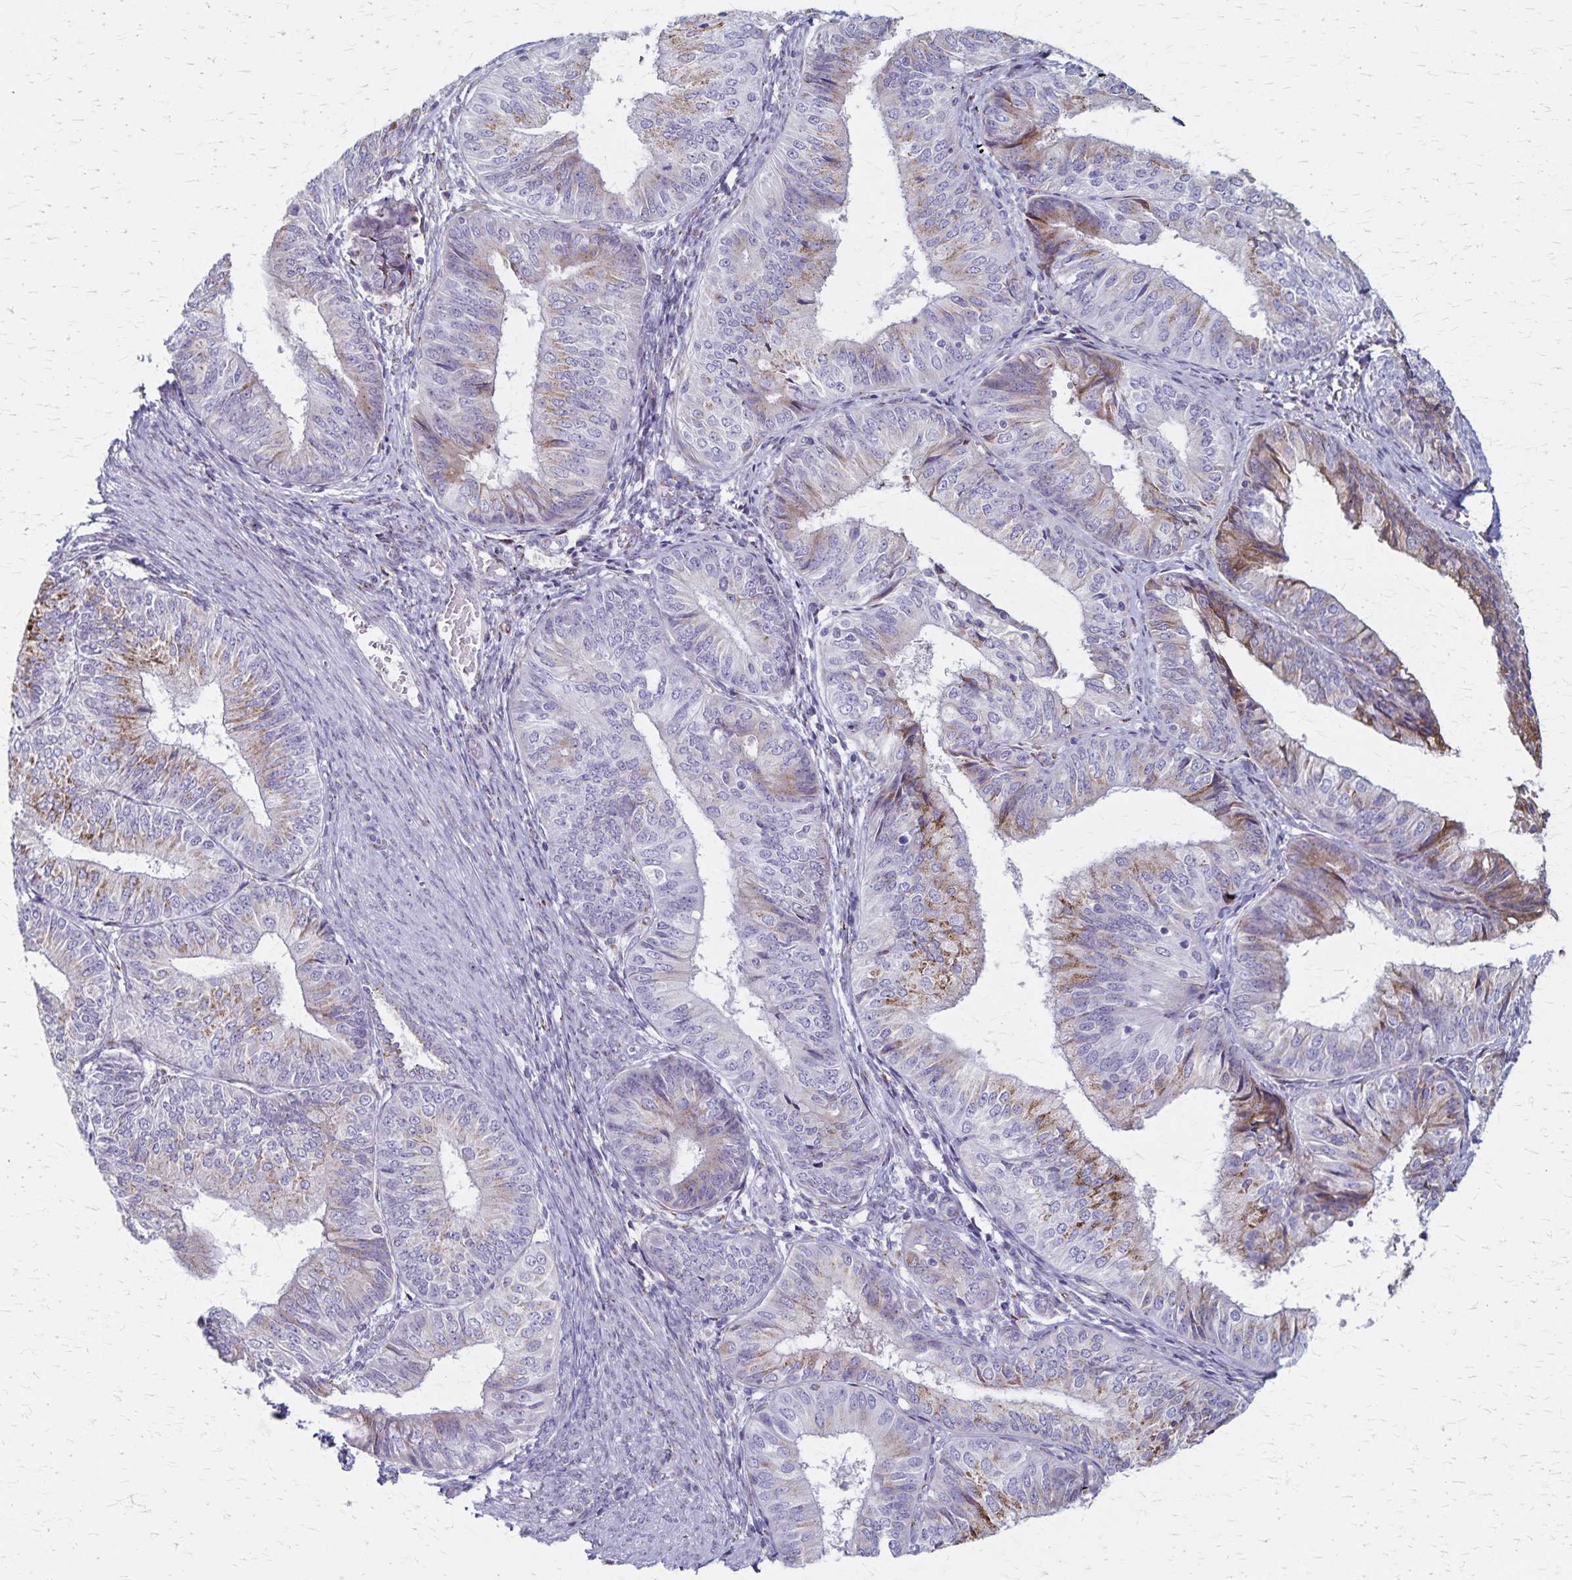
{"staining": {"intensity": "moderate", "quantity": "<25%", "location": "cytoplasmic/membranous"}, "tissue": "endometrial cancer", "cell_type": "Tumor cells", "image_type": "cancer", "snomed": [{"axis": "morphology", "description": "Adenocarcinoma, NOS"}, {"axis": "topography", "description": "Endometrium"}], "caption": "An image of endometrial cancer (adenocarcinoma) stained for a protein exhibits moderate cytoplasmic/membranous brown staining in tumor cells.", "gene": "MCFD2", "patient": {"sex": "female", "age": 58}}